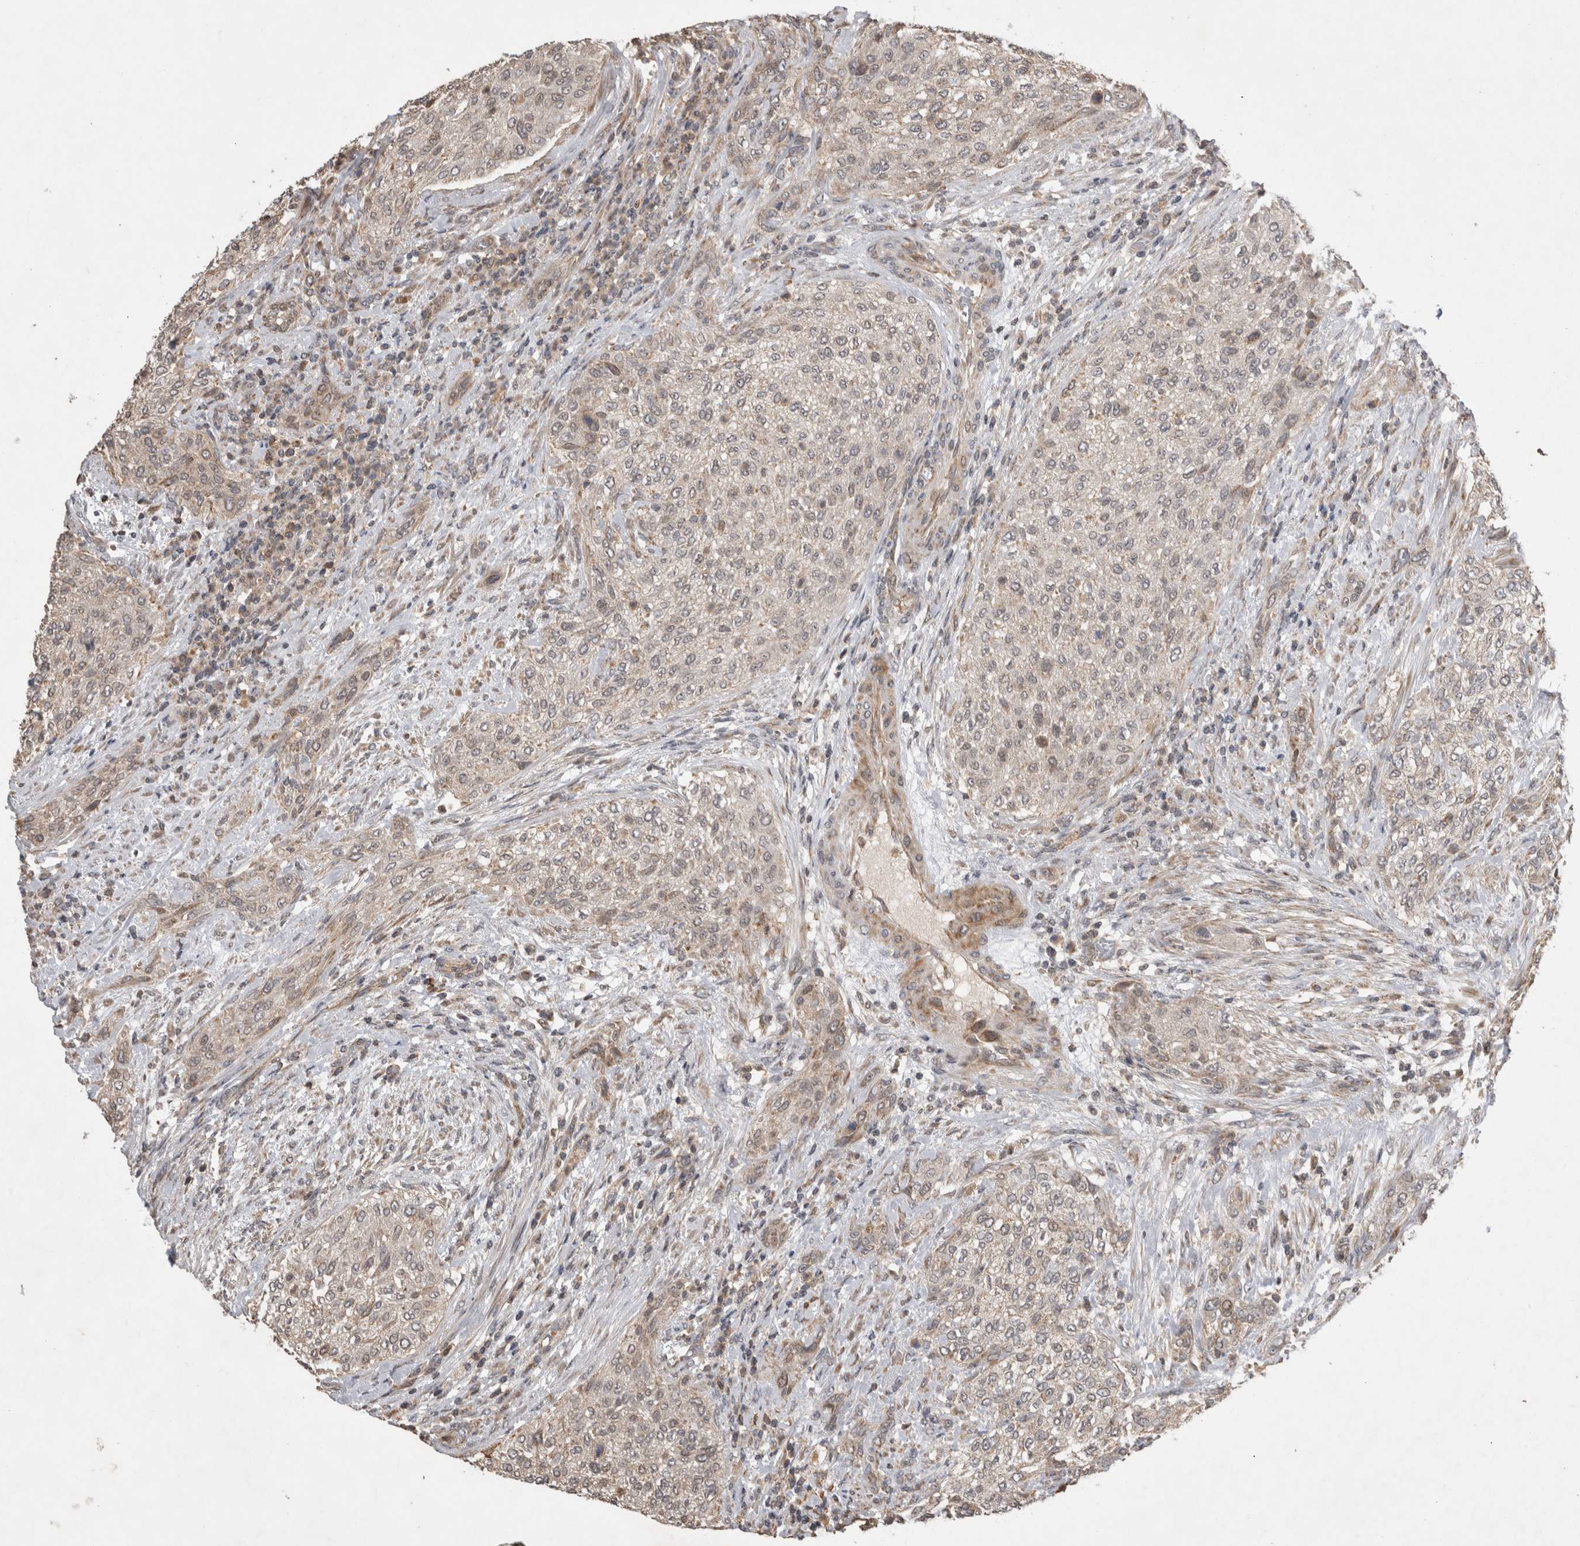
{"staining": {"intensity": "weak", "quantity": "<25%", "location": "cytoplasmic/membranous"}, "tissue": "urothelial cancer", "cell_type": "Tumor cells", "image_type": "cancer", "snomed": [{"axis": "morphology", "description": "Urothelial carcinoma, Low grade"}, {"axis": "morphology", "description": "Urothelial carcinoma, High grade"}, {"axis": "topography", "description": "Urinary bladder"}], "caption": "Immunohistochemical staining of urothelial cancer shows no significant positivity in tumor cells. The staining was performed using DAB to visualize the protein expression in brown, while the nuclei were stained in blue with hematoxylin (Magnification: 20x).", "gene": "KCNIP1", "patient": {"sex": "male", "age": 35}}